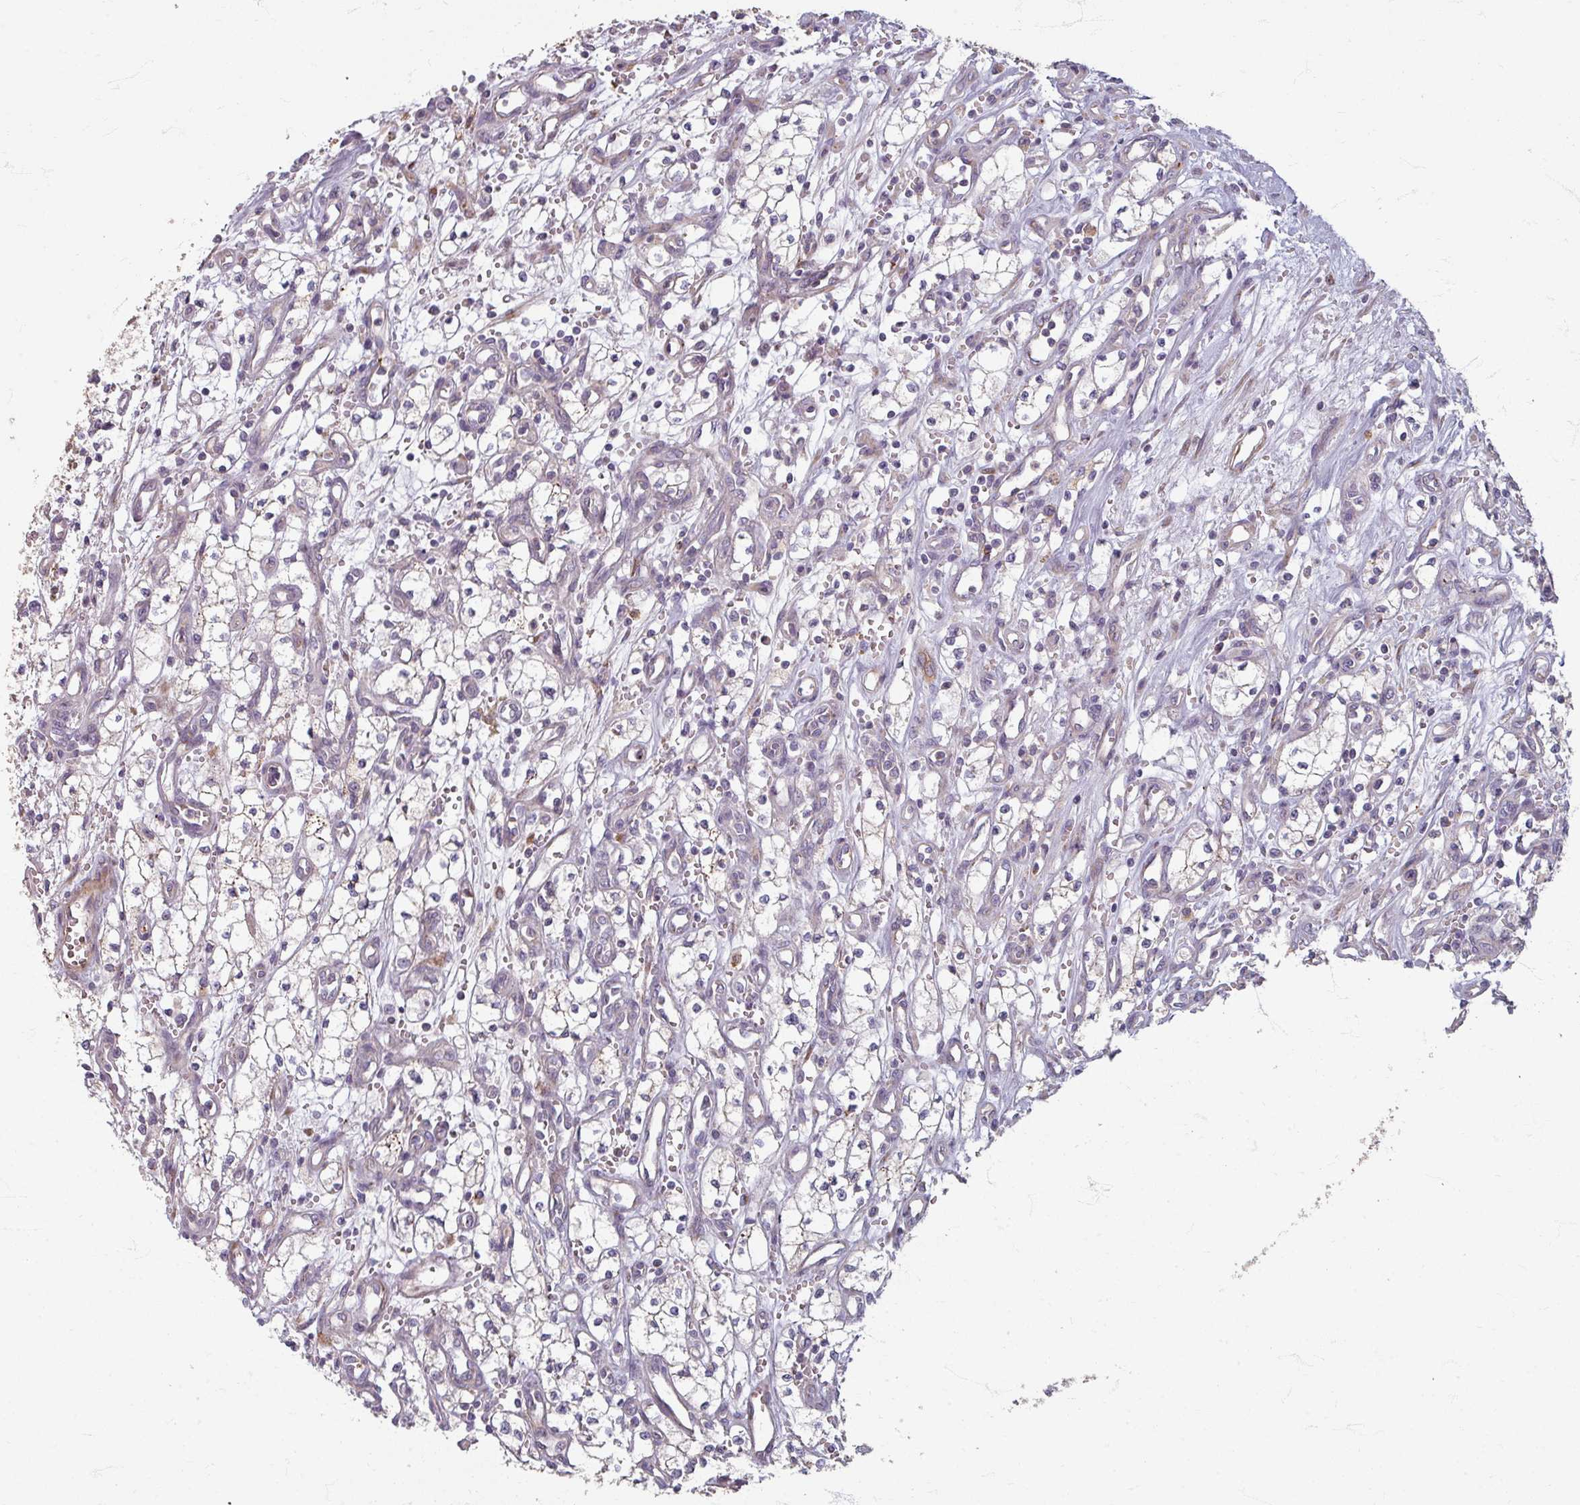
{"staining": {"intensity": "negative", "quantity": "none", "location": "none"}, "tissue": "renal cancer", "cell_type": "Tumor cells", "image_type": "cancer", "snomed": [{"axis": "morphology", "description": "Adenocarcinoma, NOS"}, {"axis": "topography", "description": "Kidney"}], "caption": "A high-resolution histopathology image shows immunohistochemistry staining of renal cancer, which shows no significant expression in tumor cells. (Immunohistochemistry (ihc), brightfield microscopy, high magnification).", "gene": "GABARAPL1", "patient": {"sex": "male", "age": 59}}